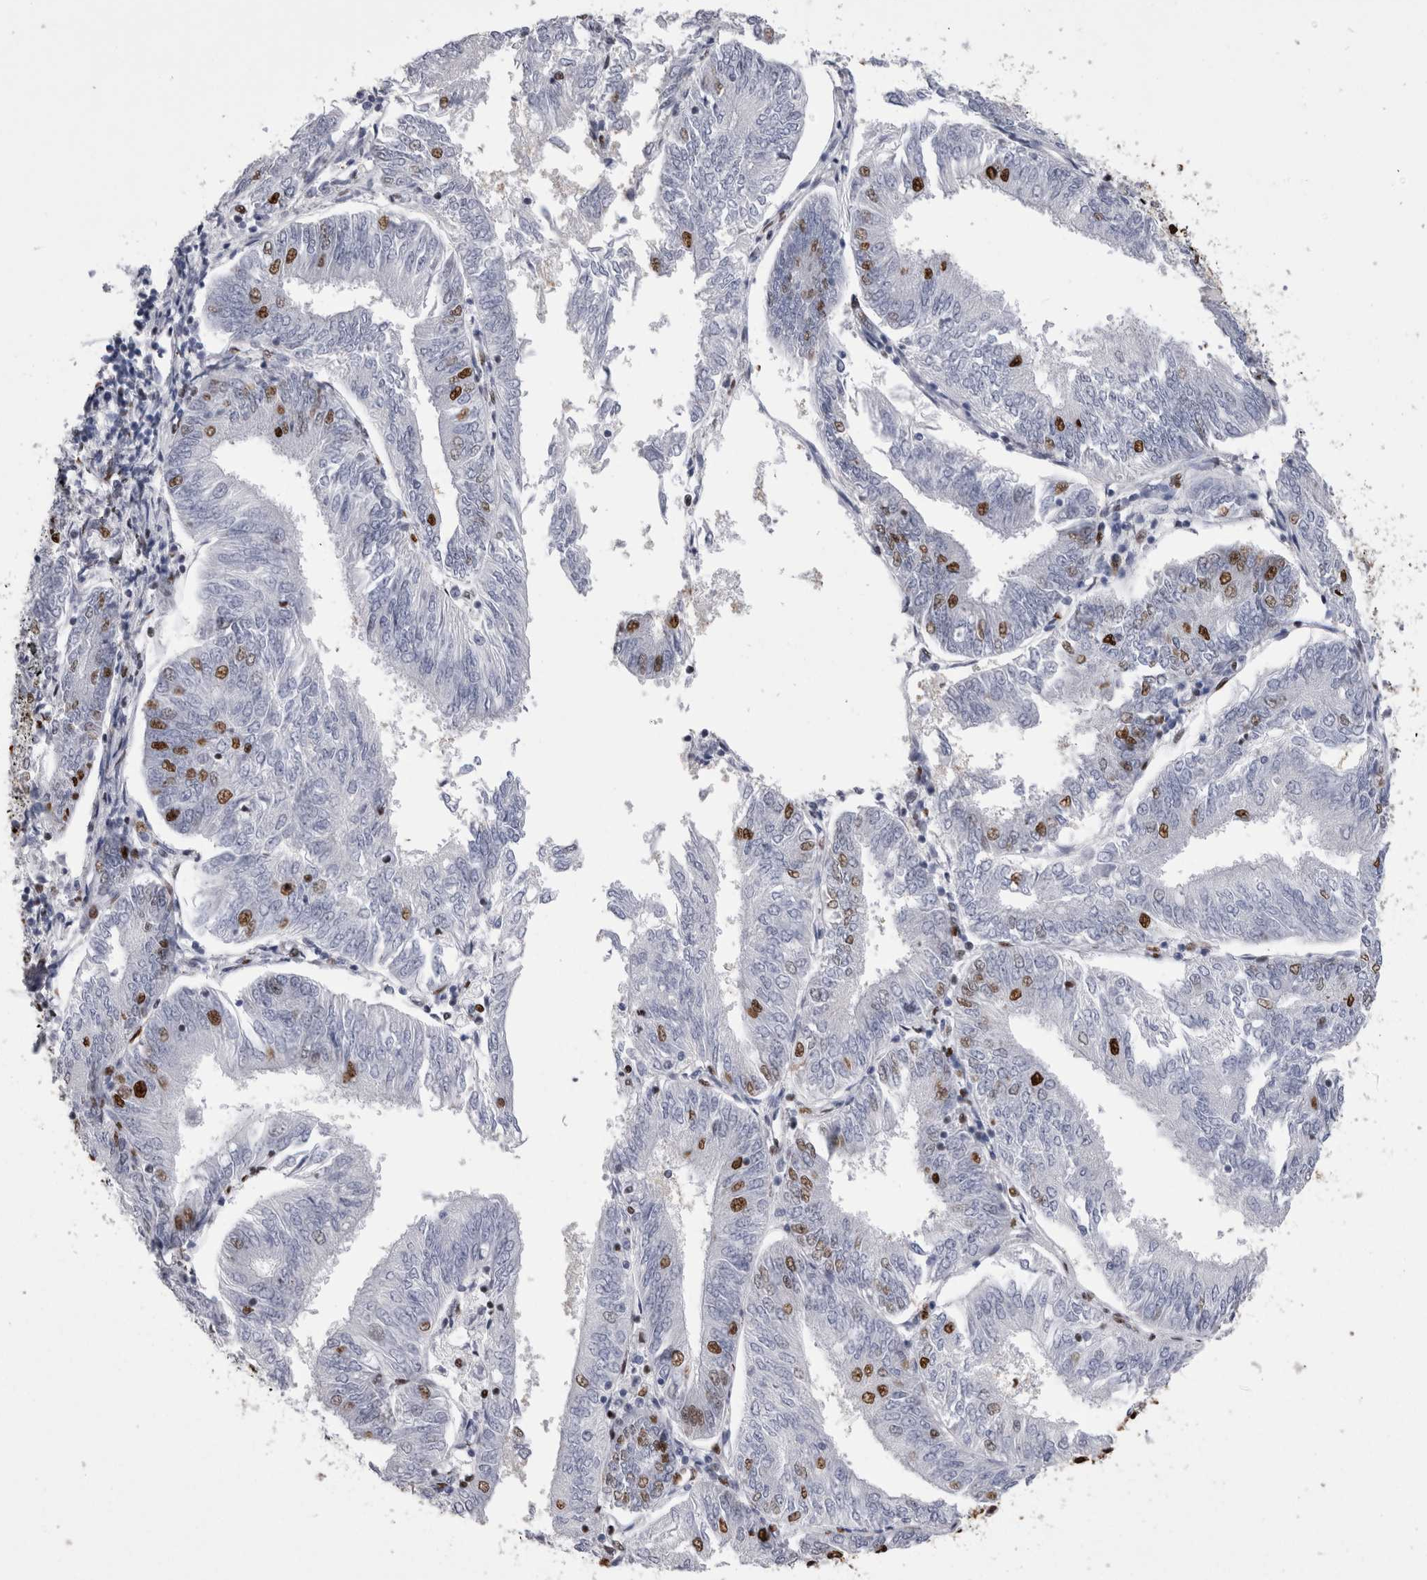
{"staining": {"intensity": "strong", "quantity": "<25%", "location": "nuclear"}, "tissue": "endometrial cancer", "cell_type": "Tumor cells", "image_type": "cancer", "snomed": [{"axis": "morphology", "description": "Adenocarcinoma, NOS"}, {"axis": "topography", "description": "Endometrium"}], "caption": "Immunohistochemical staining of endometrial adenocarcinoma displays medium levels of strong nuclear expression in about <25% of tumor cells.", "gene": "ALPK3", "patient": {"sex": "female", "age": 58}}